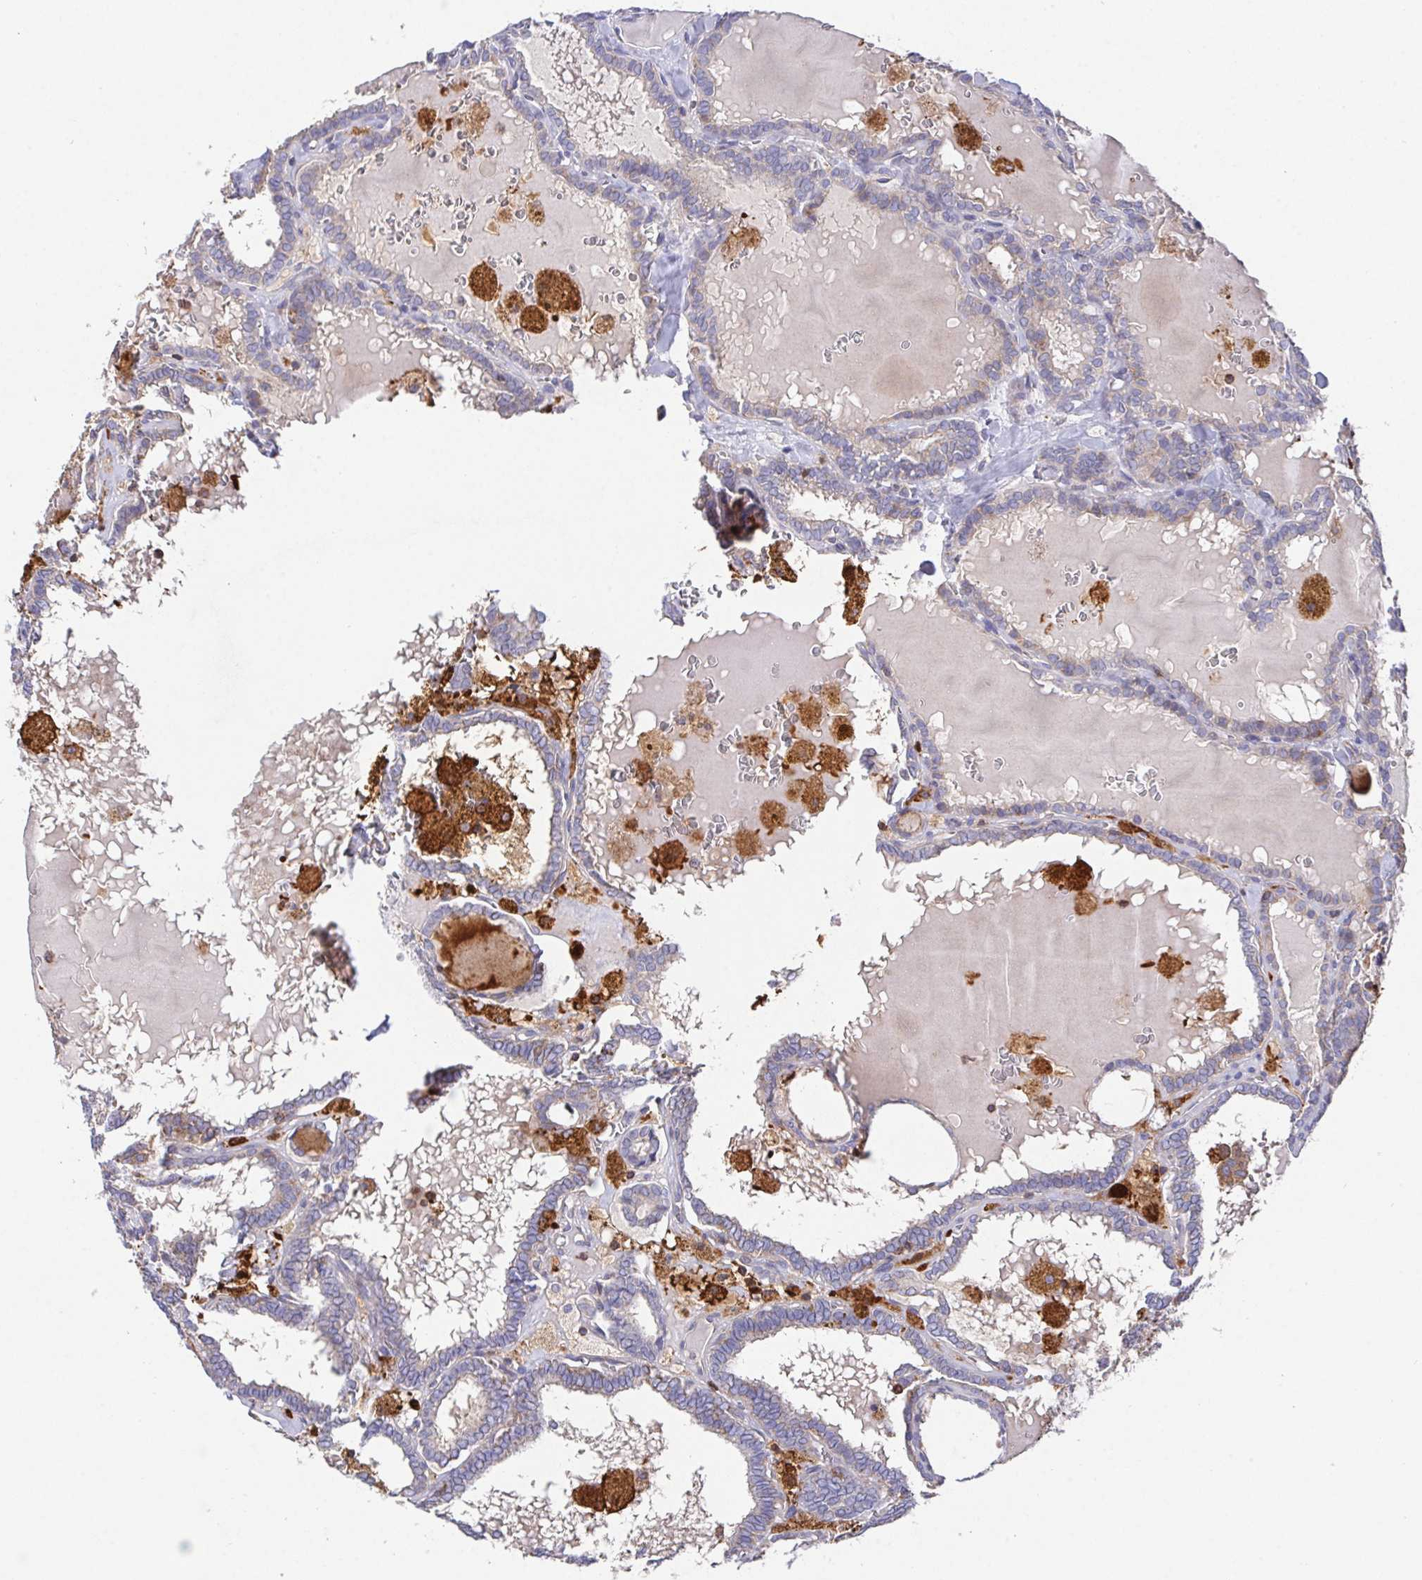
{"staining": {"intensity": "moderate", "quantity": "<25%", "location": "cytoplasmic/membranous"}, "tissue": "thyroid cancer", "cell_type": "Tumor cells", "image_type": "cancer", "snomed": [{"axis": "morphology", "description": "Papillary adenocarcinoma, NOS"}, {"axis": "topography", "description": "Thyroid gland"}], "caption": "This photomicrograph displays immunohistochemistry (IHC) staining of thyroid papillary adenocarcinoma, with low moderate cytoplasmic/membranous staining in about <25% of tumor cells.", "gene": "FAM241A", "patient": {"sex": "female", "age": 39}}